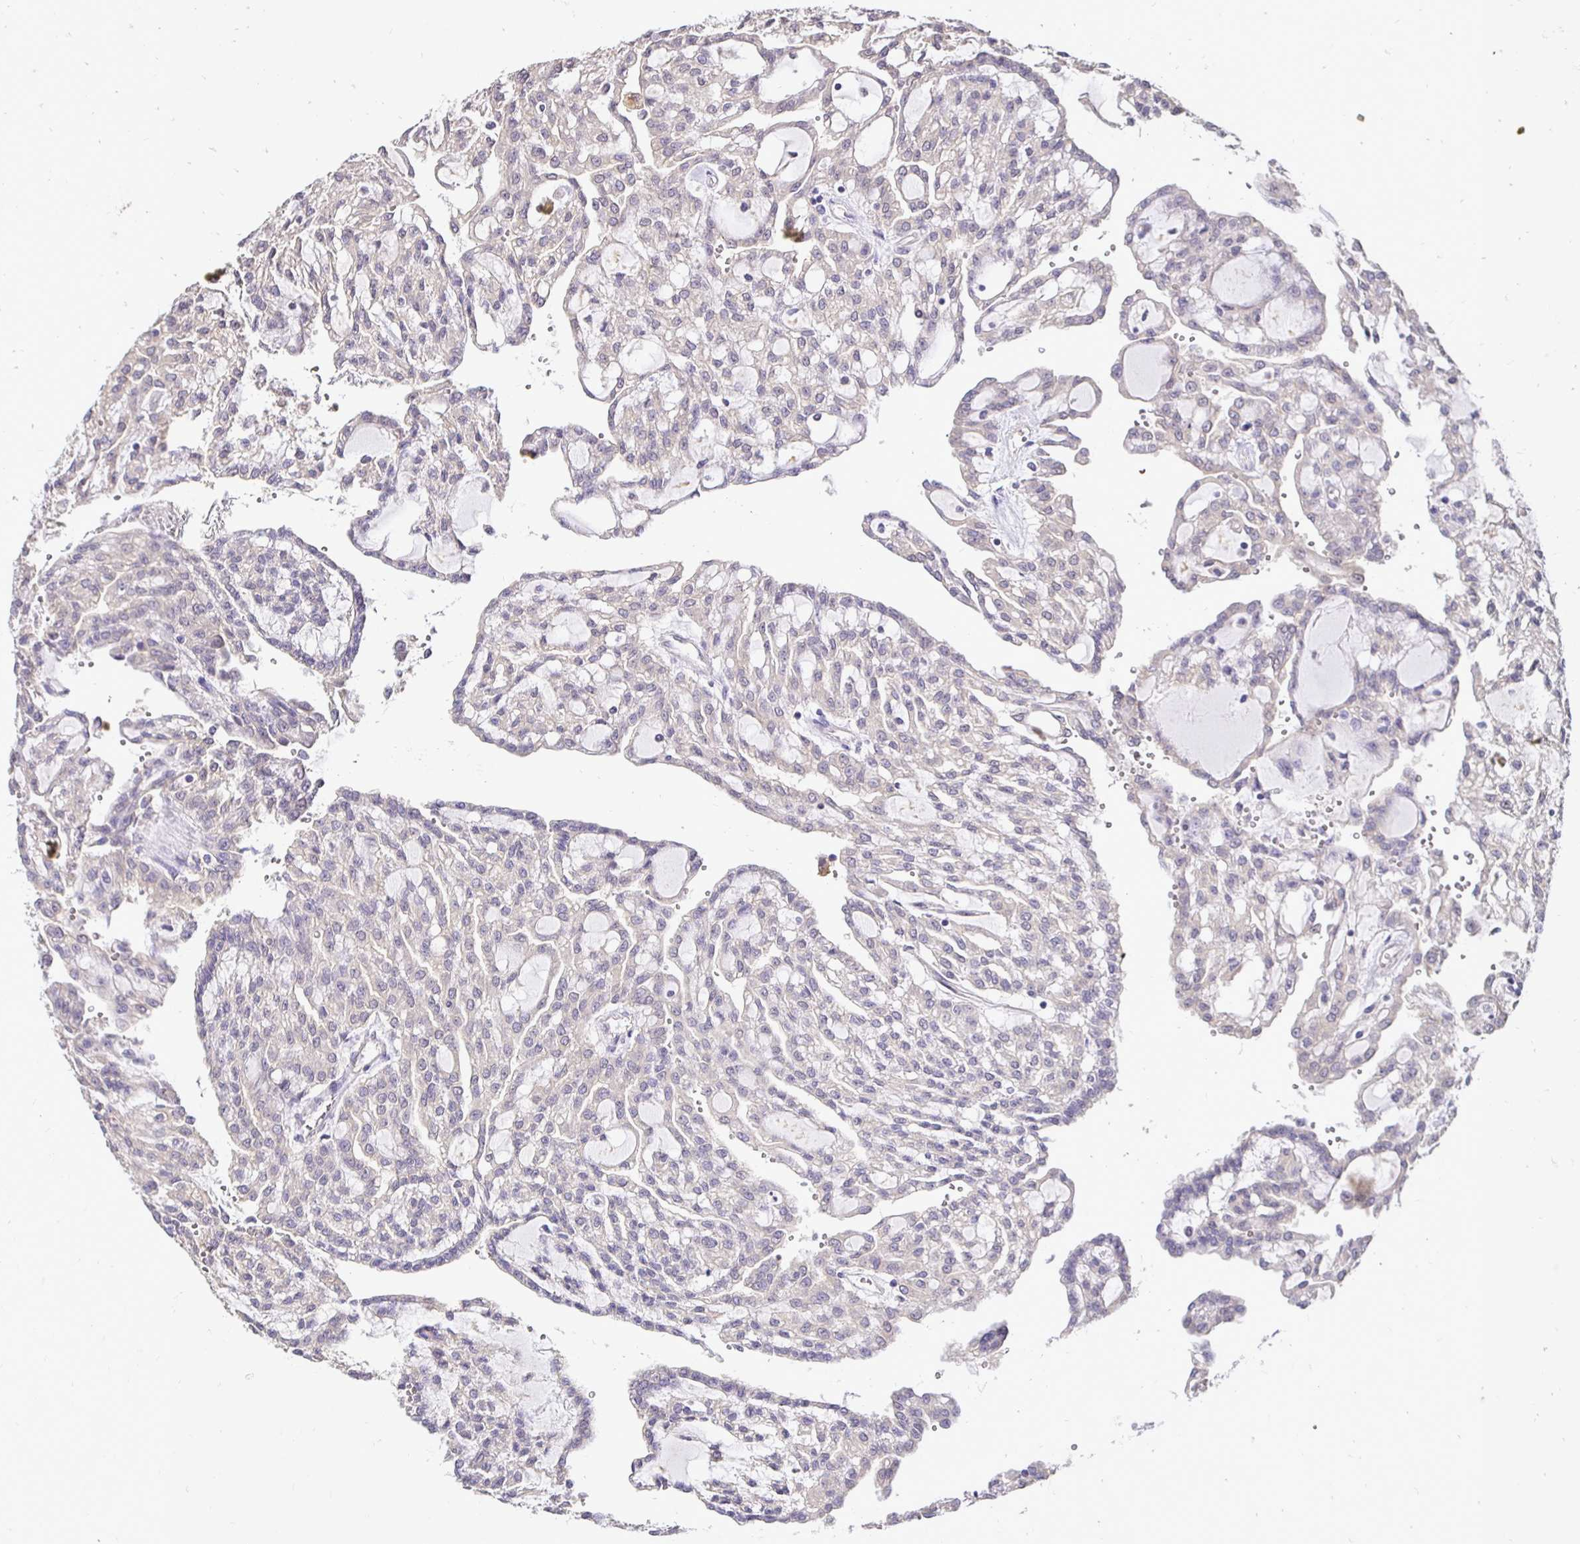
{"staining": {"intensity": "negative", "quantity": "none", "location": "none"}, "tissue": "renal cancer", "cell_type": "Tumor cells", "image_type": "cancer", "snomed": [{"axis": "morphology", "description": "Adenocarcinoma, NOS"}, {"axis": "topography", "description": "Kidney"}], "caption": "A histopathology image of renal cancer stained for a protein displays no brown staining in tumor cells.", "gene": "SLC9A1", "patient": {"sex": "male", "age": 63}}